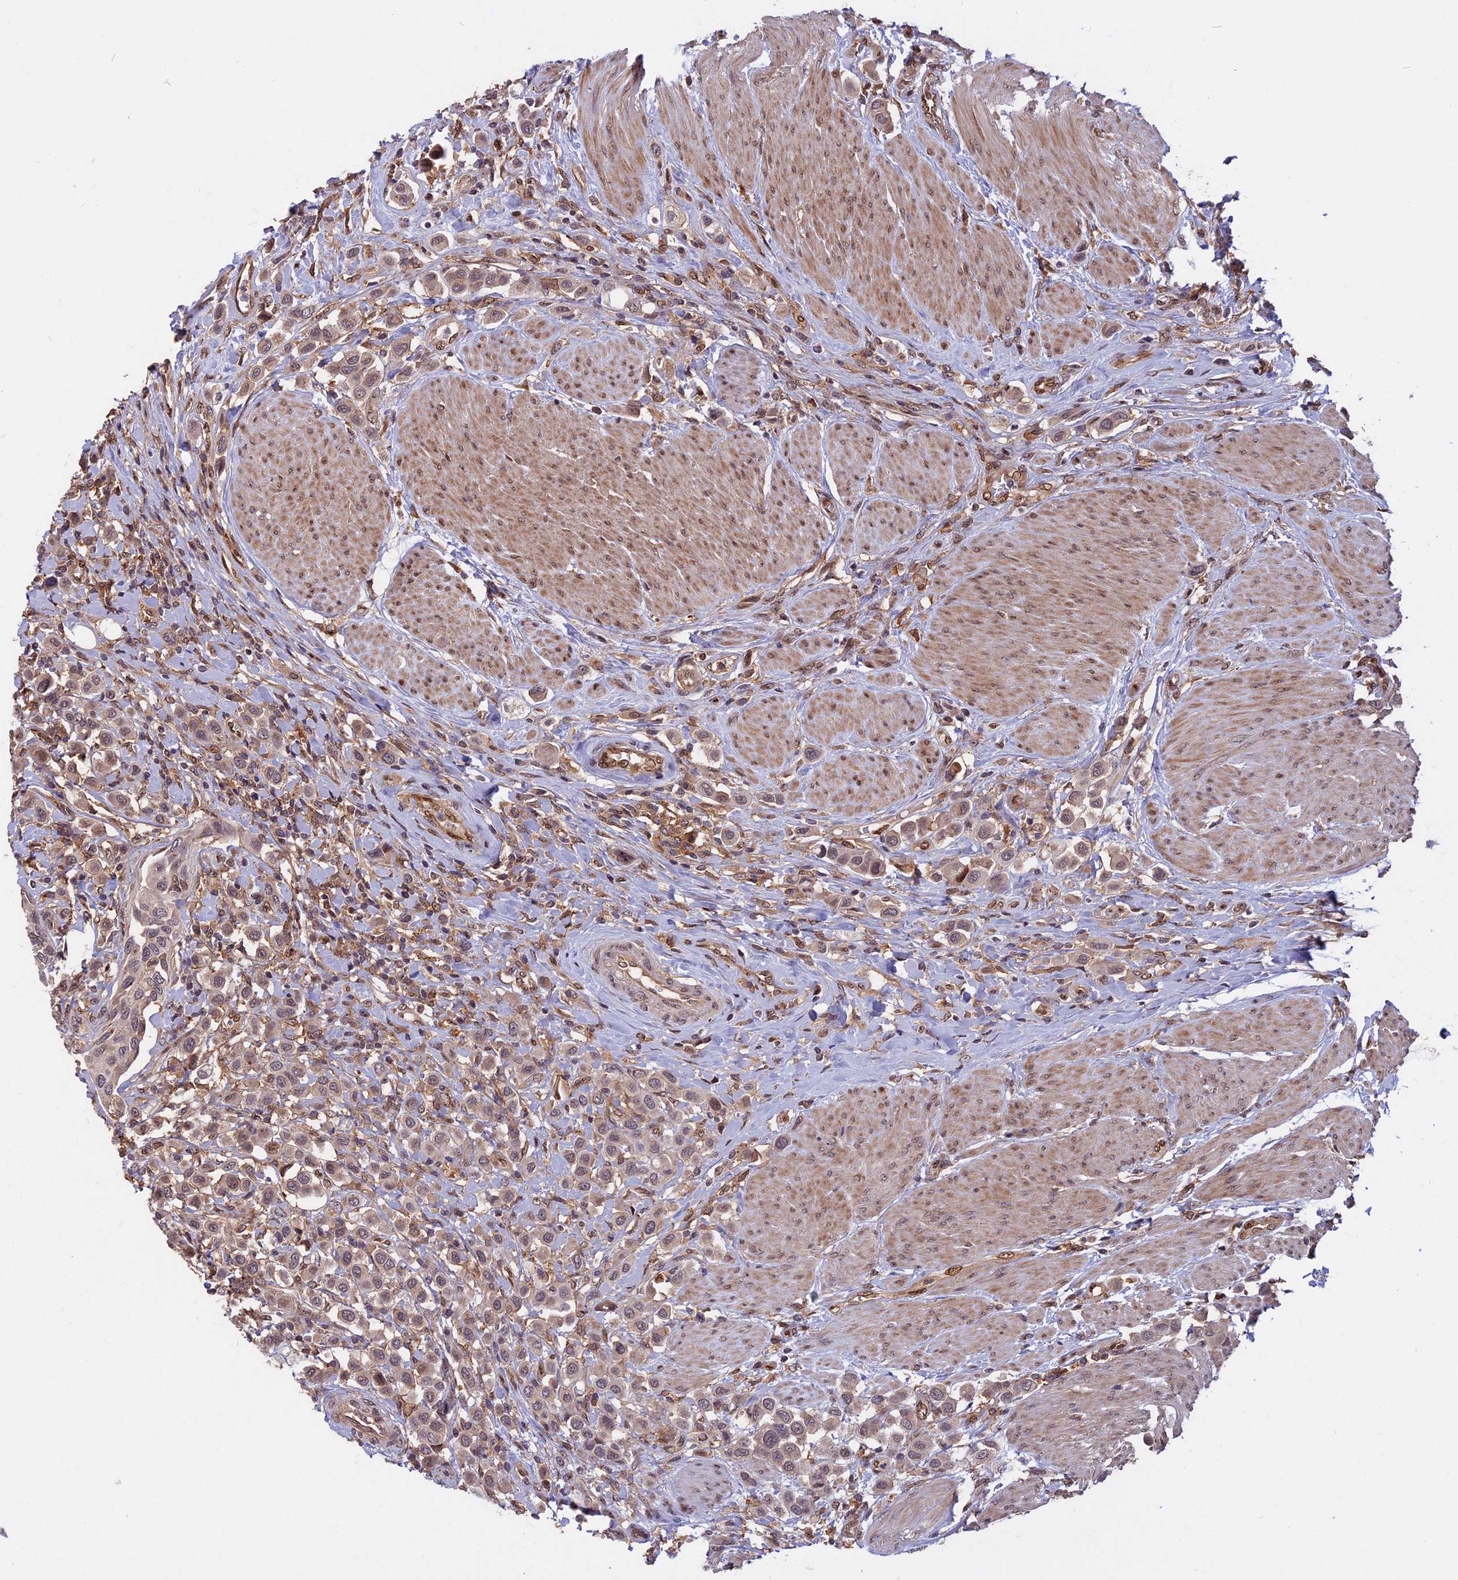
{"staining": {"intensity": "weak", "quantity": "25%-75%", "location": "nuclear"}, "tissue": "urothelial cancer", "cell_type": "Tumor cells", "image_type": "cancer", "snomed": [{"axis": "morphology", "description": "Urothelial carcinoma, High grade"}, {"axis": "topography", "description": "Urinary bladder"}], "caption": "IHC (DAB) staining of human urothelial carcinoma (high-grade) exhibits weak nuclear protein positivity in about 25%-75% of tumor cells. (DAB IHC with brightfield microscopy, high magnification).", "gene": "SPG11", "patient": {"sex": "male", "age": 50}}